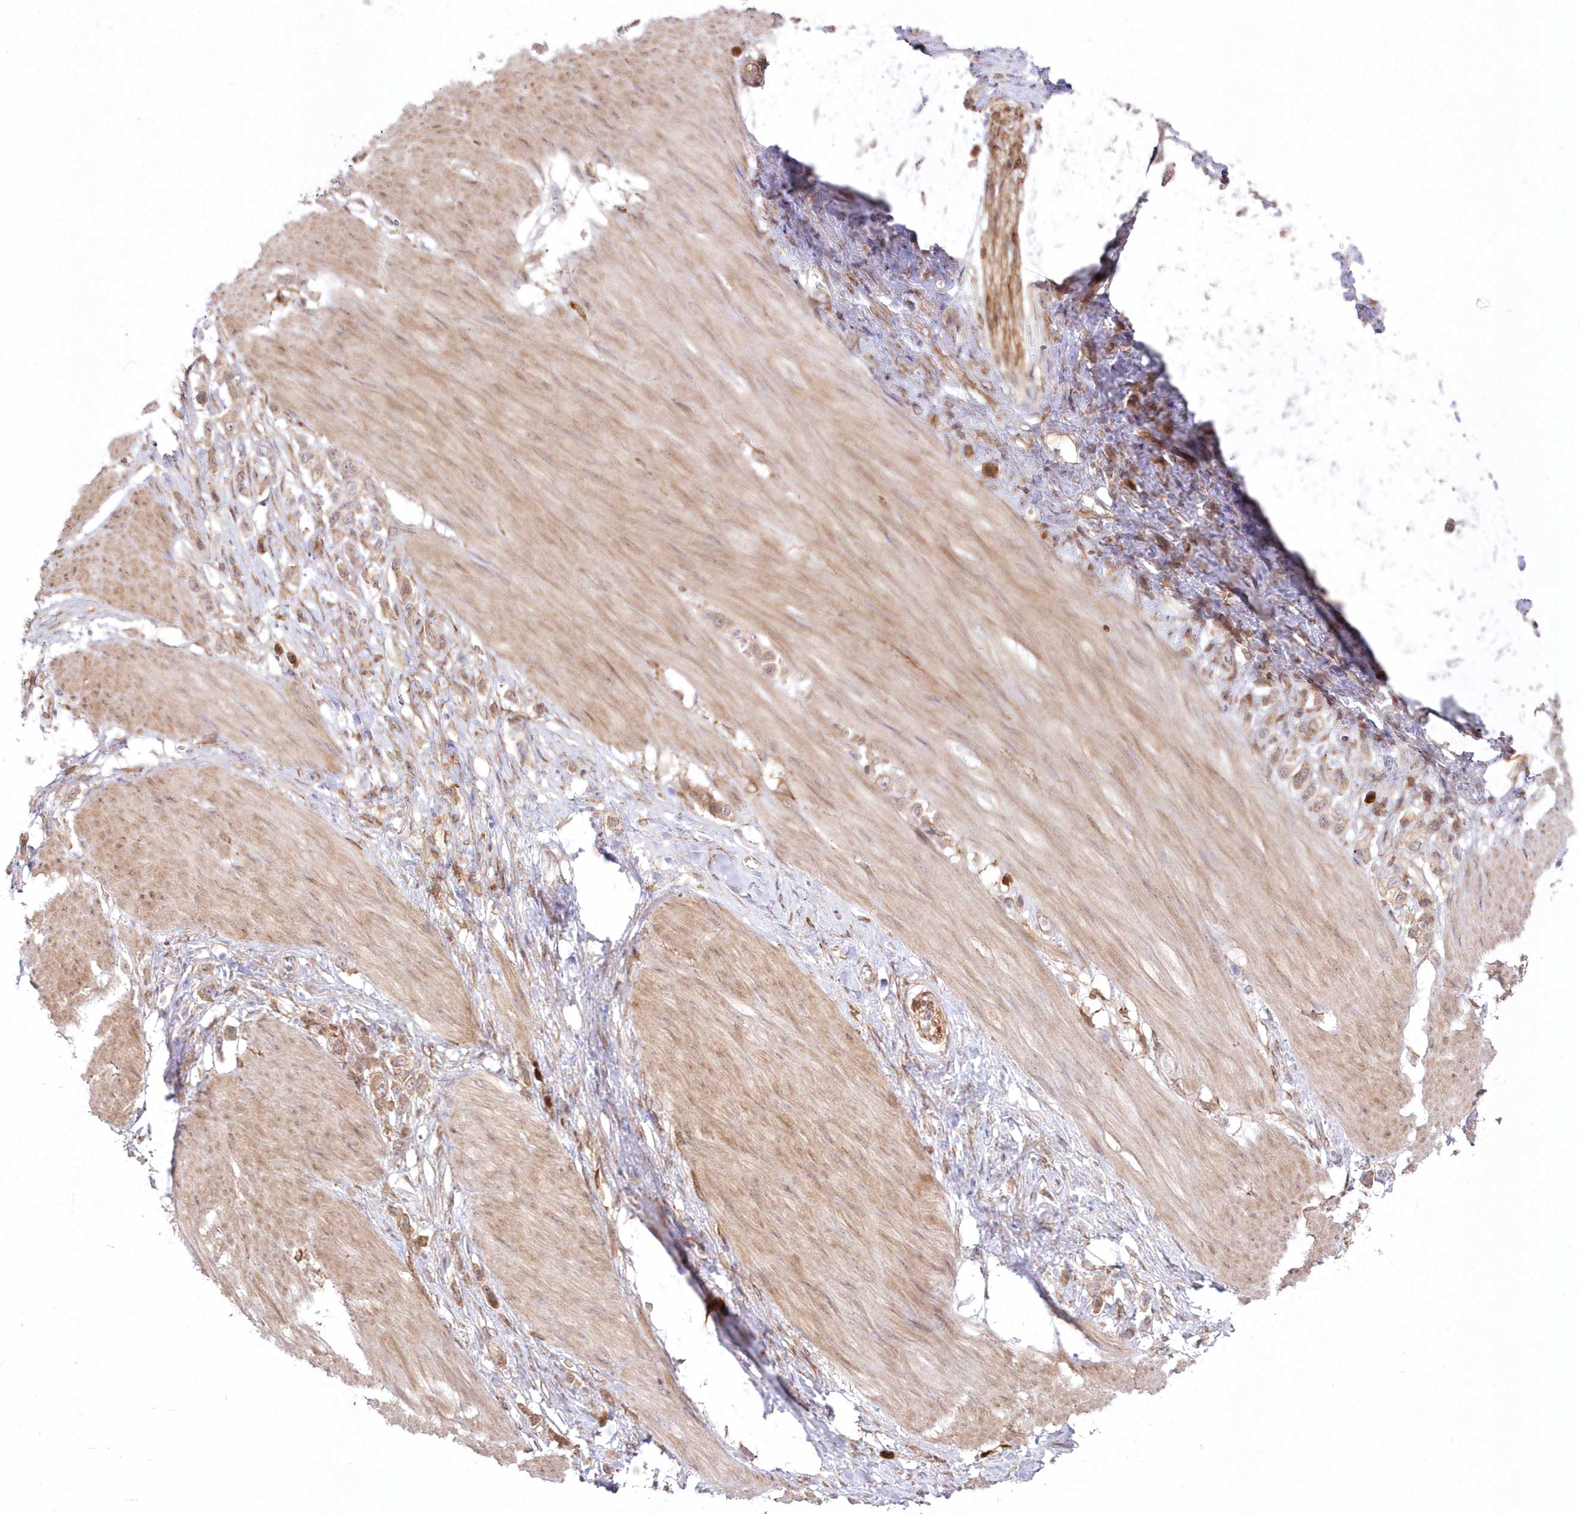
{"staining": {"intensity": "moderate", "quantity": ">75%", "location": "cytoplasmic/membranous"}, "tissue": "stomach cancer", "cell_type": "Tumor cells", "image_type": "cancer", "snomed": [{"axis": "morphology", "description": "Adenocarcinoma, NOS"}, {"axis": "topography", "description": "Stomach"}], "caption": "High-power microscopy captured an IHC photomicrograph of stomach adenocarcinoma, revealing moderate cytoplasmic/membranous positivity in approximately >75% of tumor cells.", "gene": "SH3PXD2B", "patient": {"sex": "female", "age": 65}}